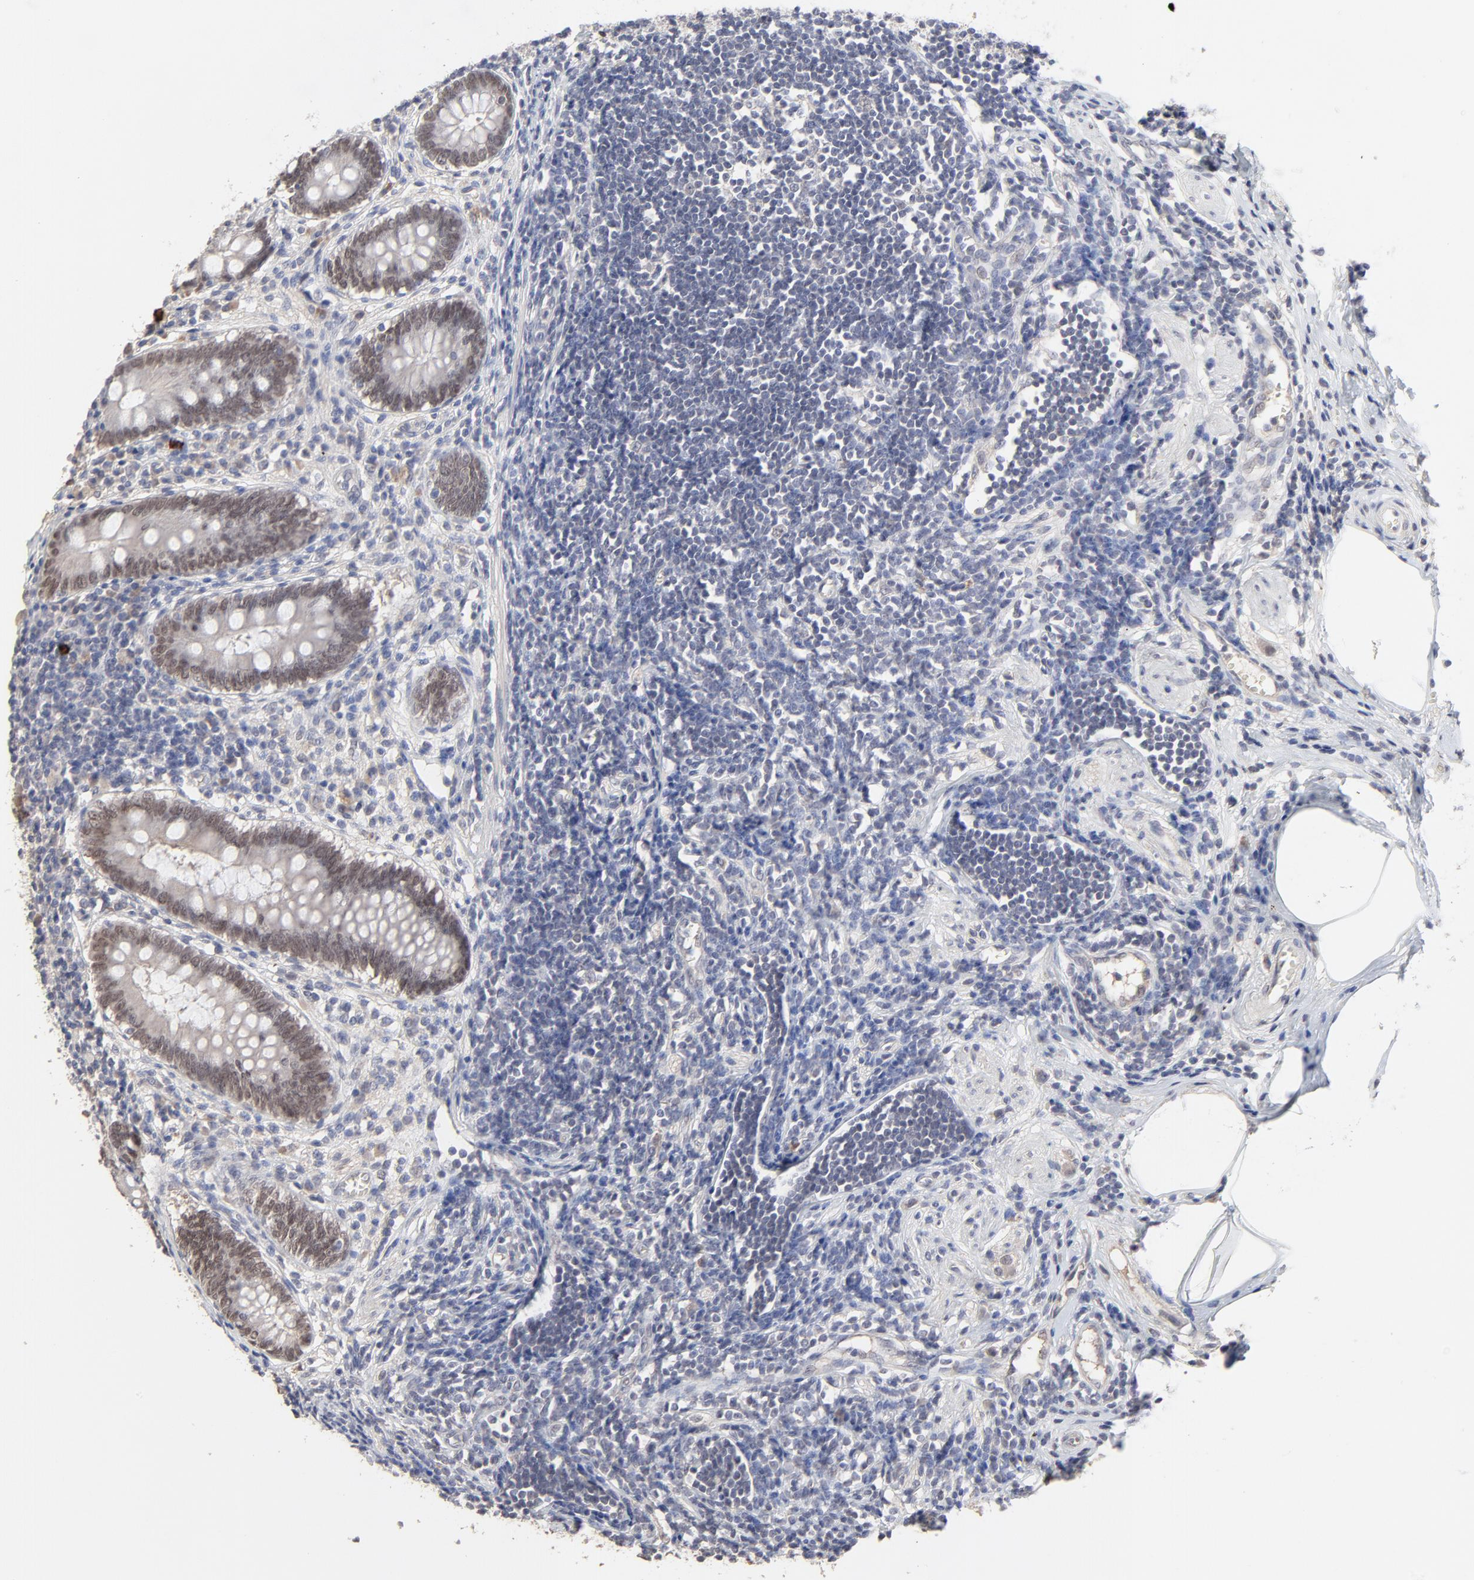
{"staining": {"intensity": "moderate", "quantity": ">75%", "location": "nuclear"}, "tissue": "appendix", "cell_type": "Glandular cells", "image_type": "normal", "snomed": [{"axis": "morphology", "description": "Normal tissue, NOS"}, {"axis": "topography", "description": "Appendix"}], "caption": "IHC (DAB (3,3'-diaminobenzidine)) staining of normal appendix demonstrates moderate nuclear protein expression in approximately >75% of glandular cells.", "gene": "FAM199X", "patient": {"sex": "female", "age": 50}}